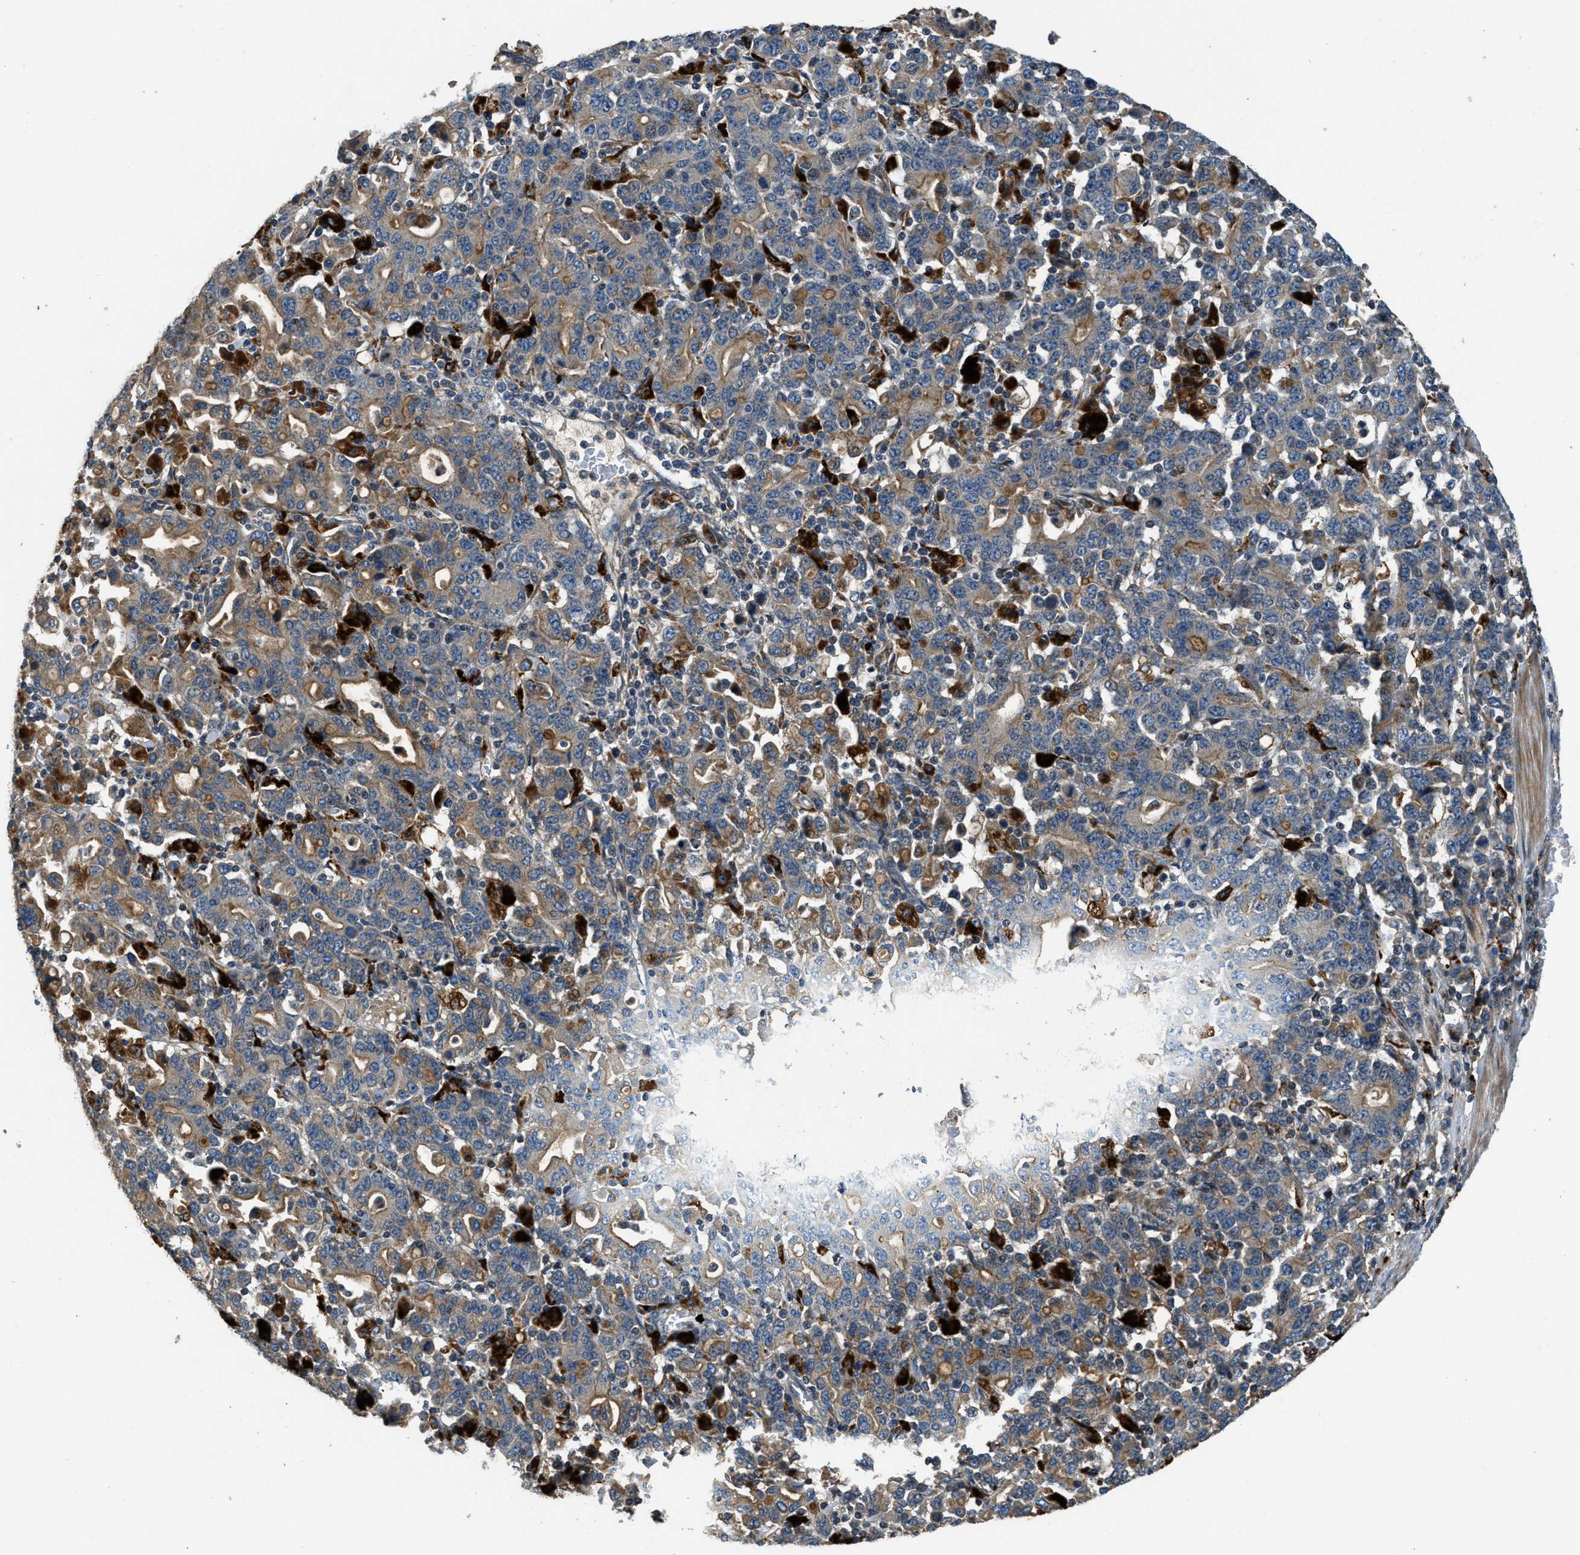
{"staining": {"intensity": "weak", "quantity": "25%-75%", "location": "cytoplasmic/membranous"}, "tissue": "stomach cancer", "cell_type": "Tumor cells", "image_type": "cancer", "snomed": [{"axis": "morphology", "description": "Adenocarcinoma, NOS"}, {"axis": "topography", "description": "Stomach, upper"}], "caption": "Tumor cells display weak cytoplasmic/membranous positivity in about 25%-75% of cells in stomach cancer (adenocarcinoma). The protein of interest is shown in brown color, while the nuclei are stained blue.", "gene": "GGH", "patient": {"sex": "male", "age": 69}}